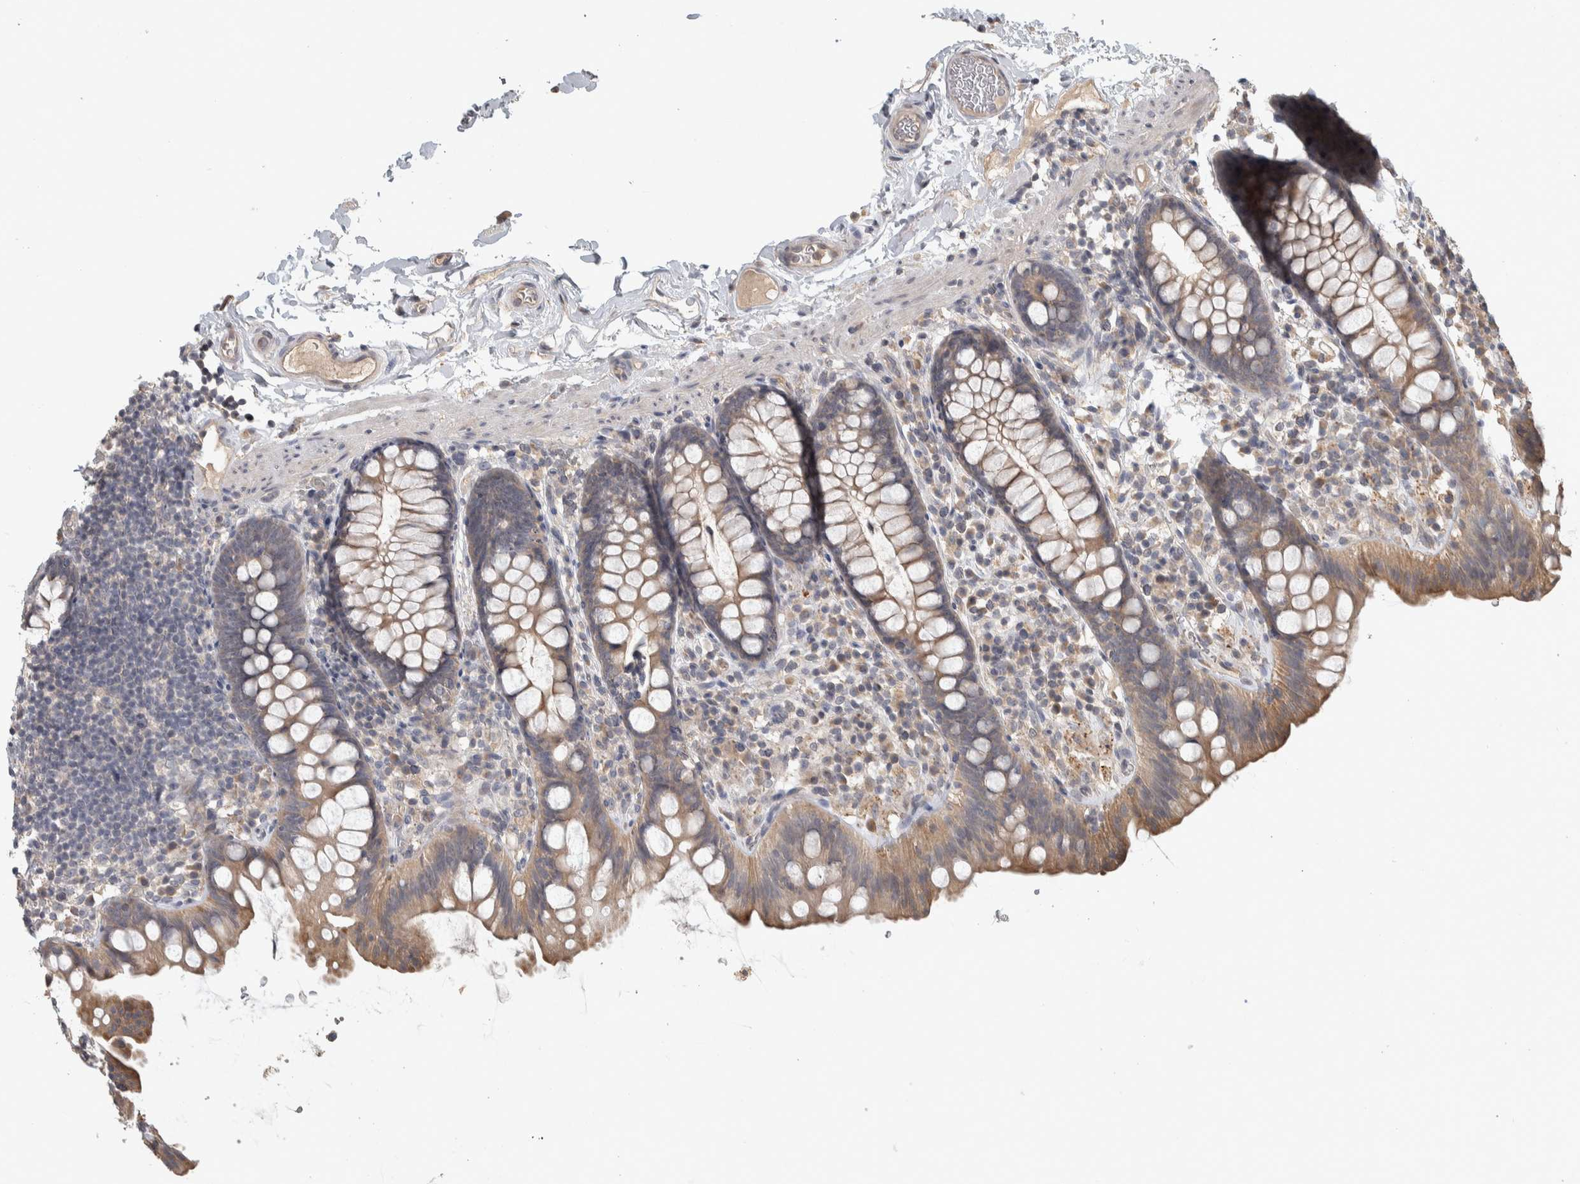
{"staining": {"intensity": "weak", "quantity": ">75%", "location": "cytoplasmic/membranous"}, "tissue": "colon", "cell_type": "Endothelial cells", "image_type": "normal", "snomed": [{"axis": "morphology", "description": "Normal tissue, NOS"}, {"axis": "topography", "description": "Colon"}], "caption": "Unremarkable colon shows weak cytoplasmic/membranous expression in approximately >75% of endothelial cells, visualized by immunohistochemistry. The staining was performed using DAB, with brown indicating positive protein expression. Nuclei are stained blue with hematoxylin.", "gene": "EIF3H", "patient": {"sex": "female", "age": 80}}